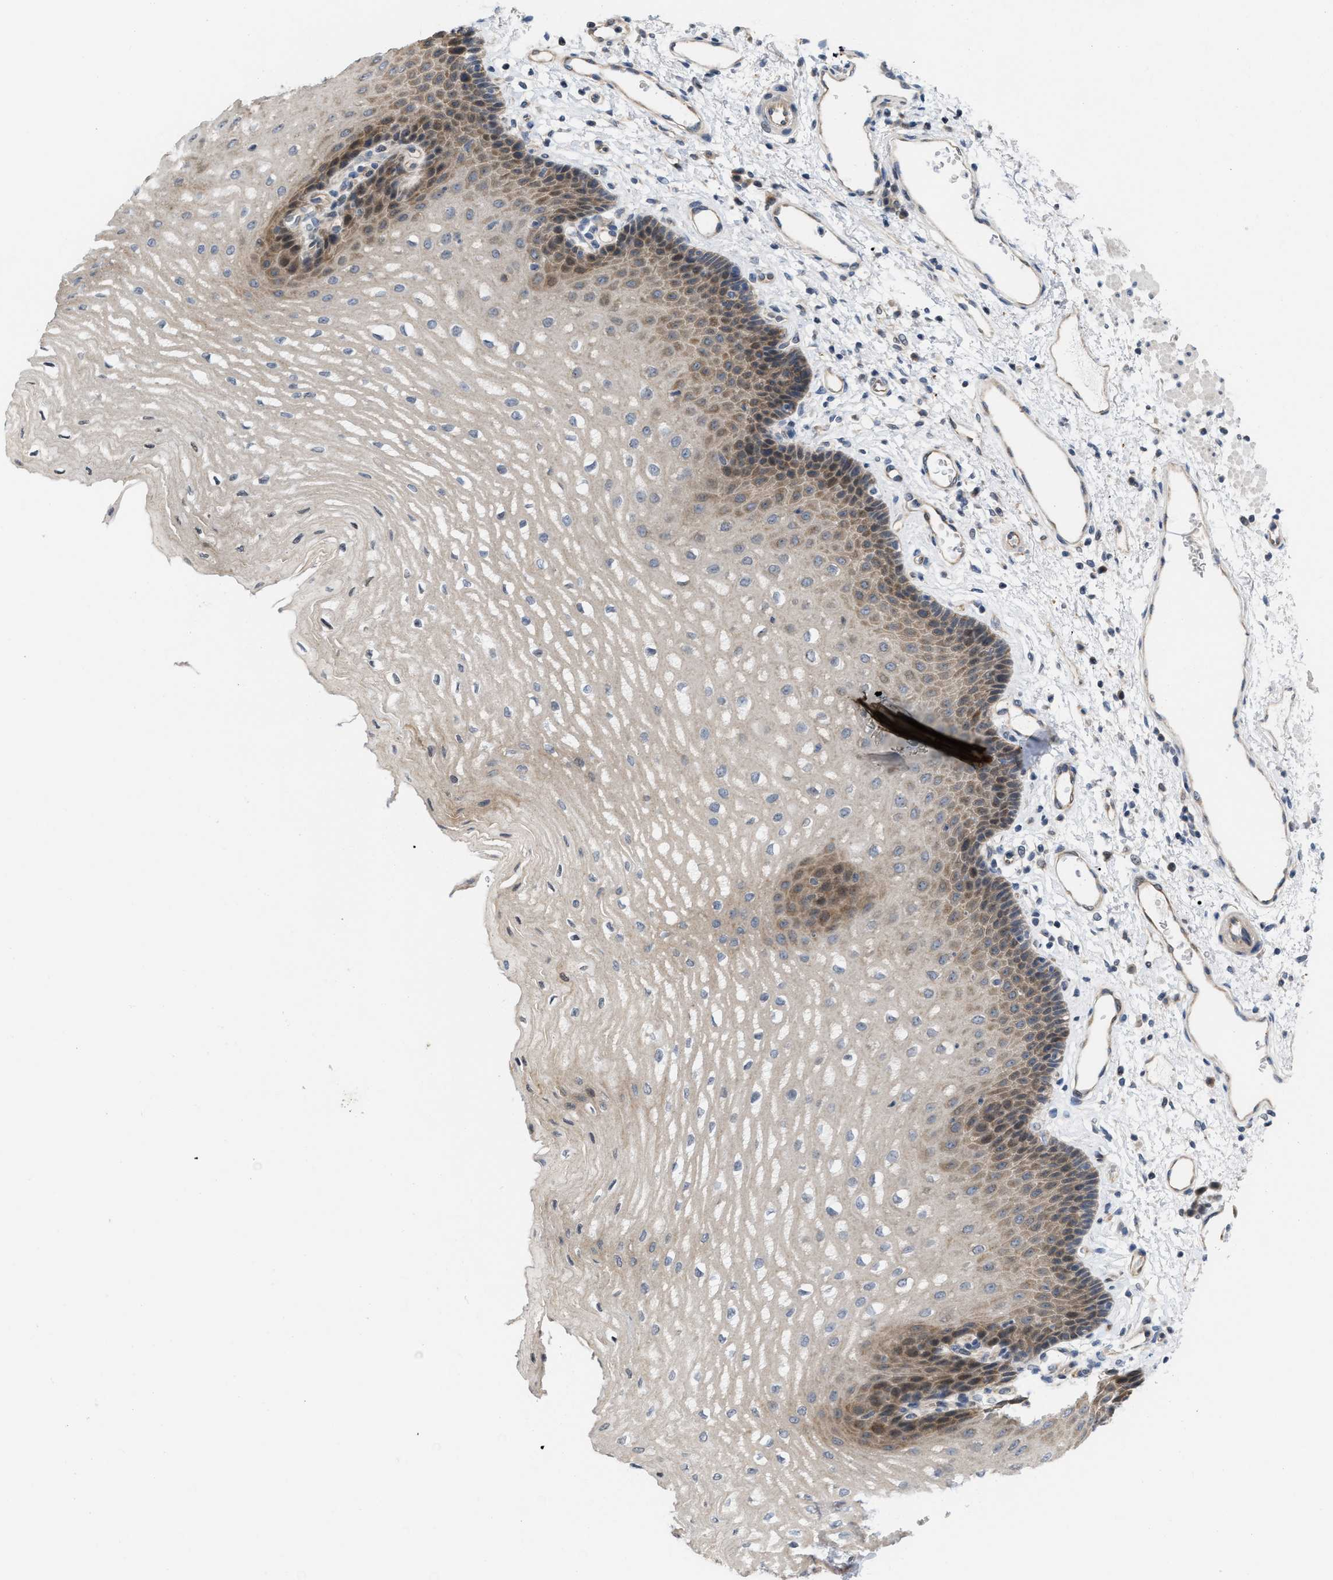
{"staining": {"intensity": "moderate", "quantity": ">75%", "location": "cytoplasmic/membranous"}, "tissue": "esophagus", "cell_type": "Squamous epithelial cells", "image_type": "normal", "snomed": [{"axis": "morphology", "description": "Normal tissue, NOS"}, {"axis": "topography", "description": "Esophagus"}], "caption": "The photomicrograph shows immunohistochemical staining of benign esophagus. There is moderate cytoplasmic/membranous staining is seen in about >75% of squamous epithelial cells.", "gene": "CSNK1A1", "patient": {"sex": "male", "age": 54}}